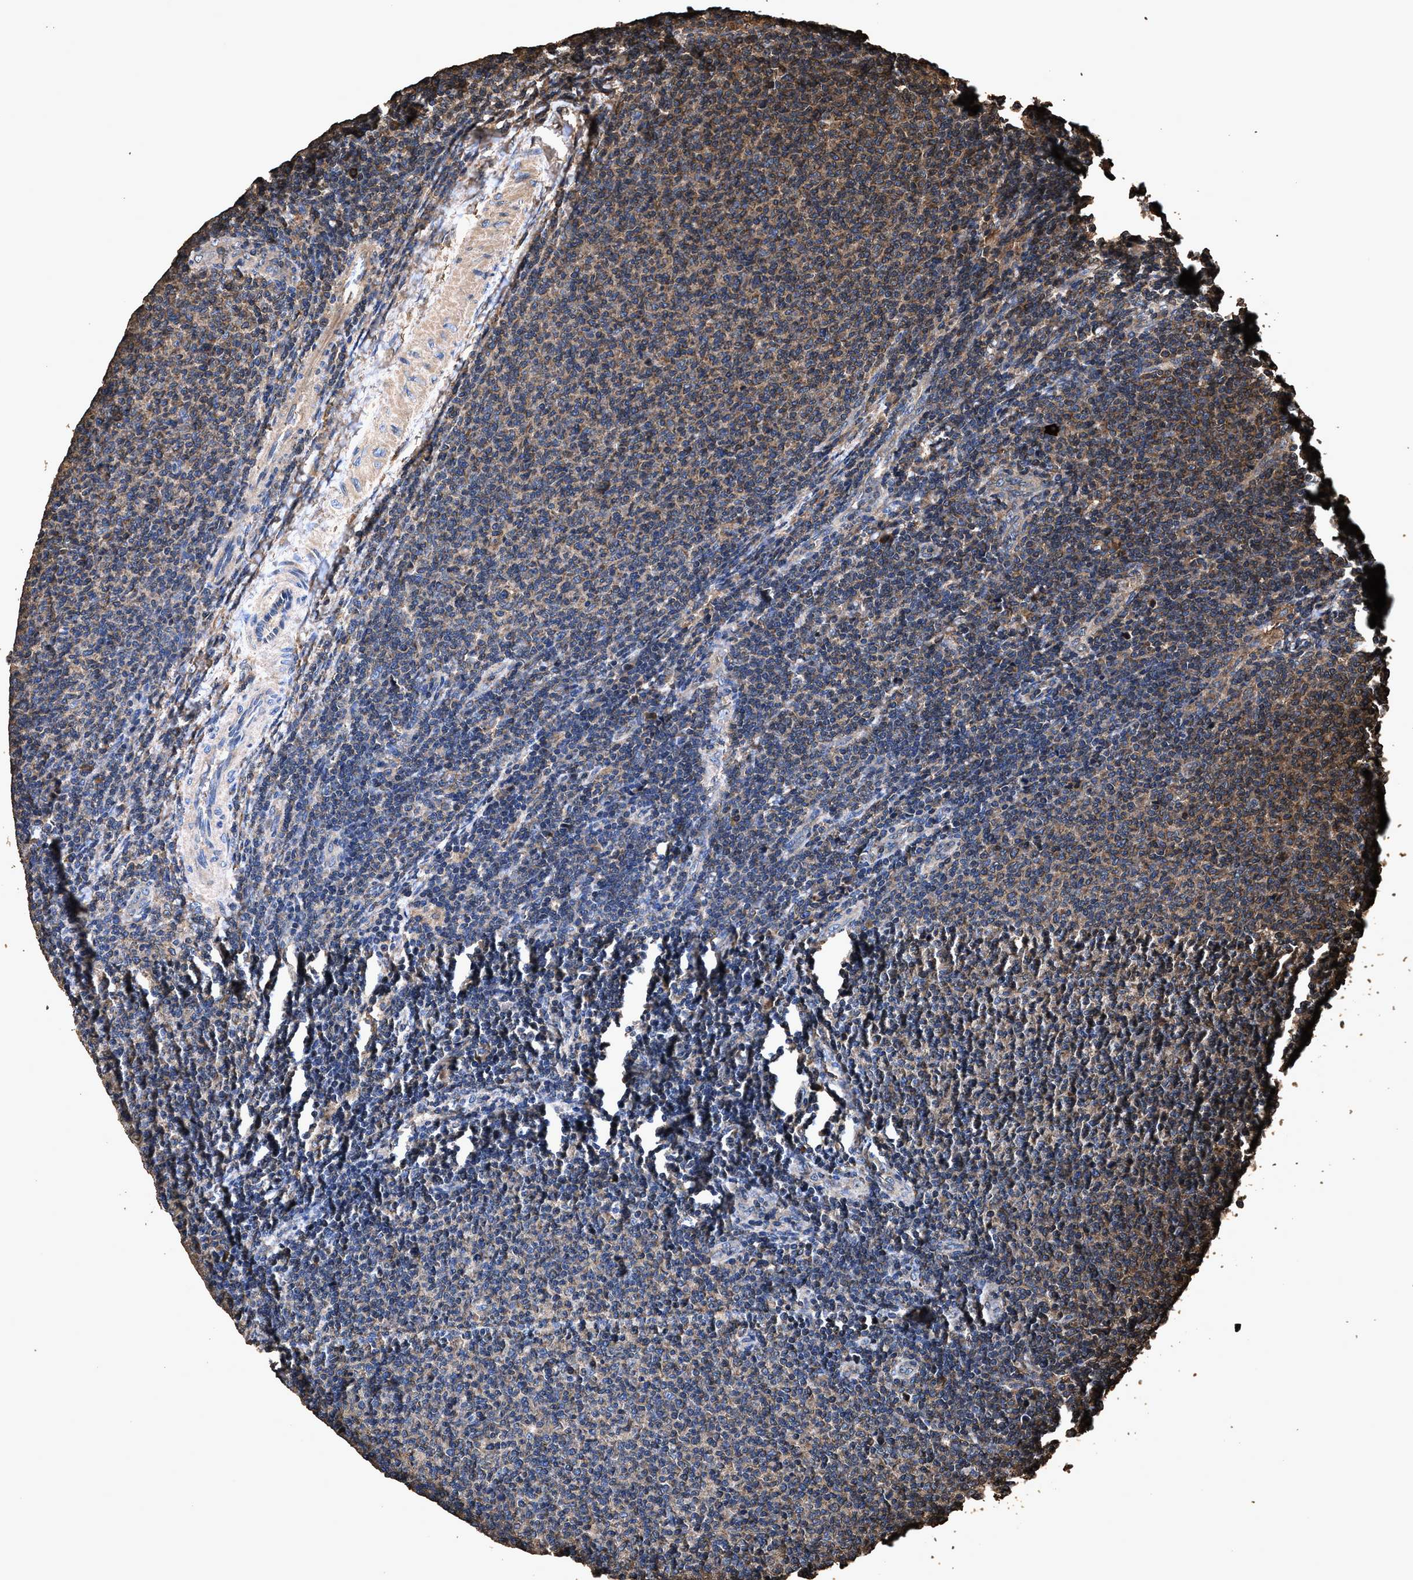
{"staining": {"intensity": "moderate", "quantity": "25%-75%", "location": "cytoplasmic/membranous"}, "tissue": "lymphoma", "cell_type": "Tumor cells", "image_type": "cancer", "snomed": [{"axis": "morphology", "description": "Malignant lymphoma, non-Hodgkin's type, Low grade"}, {"axis": "topography", "description": "Lymph node"}], "caption": "Moderate cytoplasmic/membranous protein expression is appreciated in about 25%-75% of tumor cells in malignant lymphoma, non-Hodgkin's type (low-grade). (DAB (3,3'-diaminobenzidine) = brown stain, brightfield microscopy at high magnification).", "gene": "ZMYND19", "patient": {"sex": "male", "age": 66}}